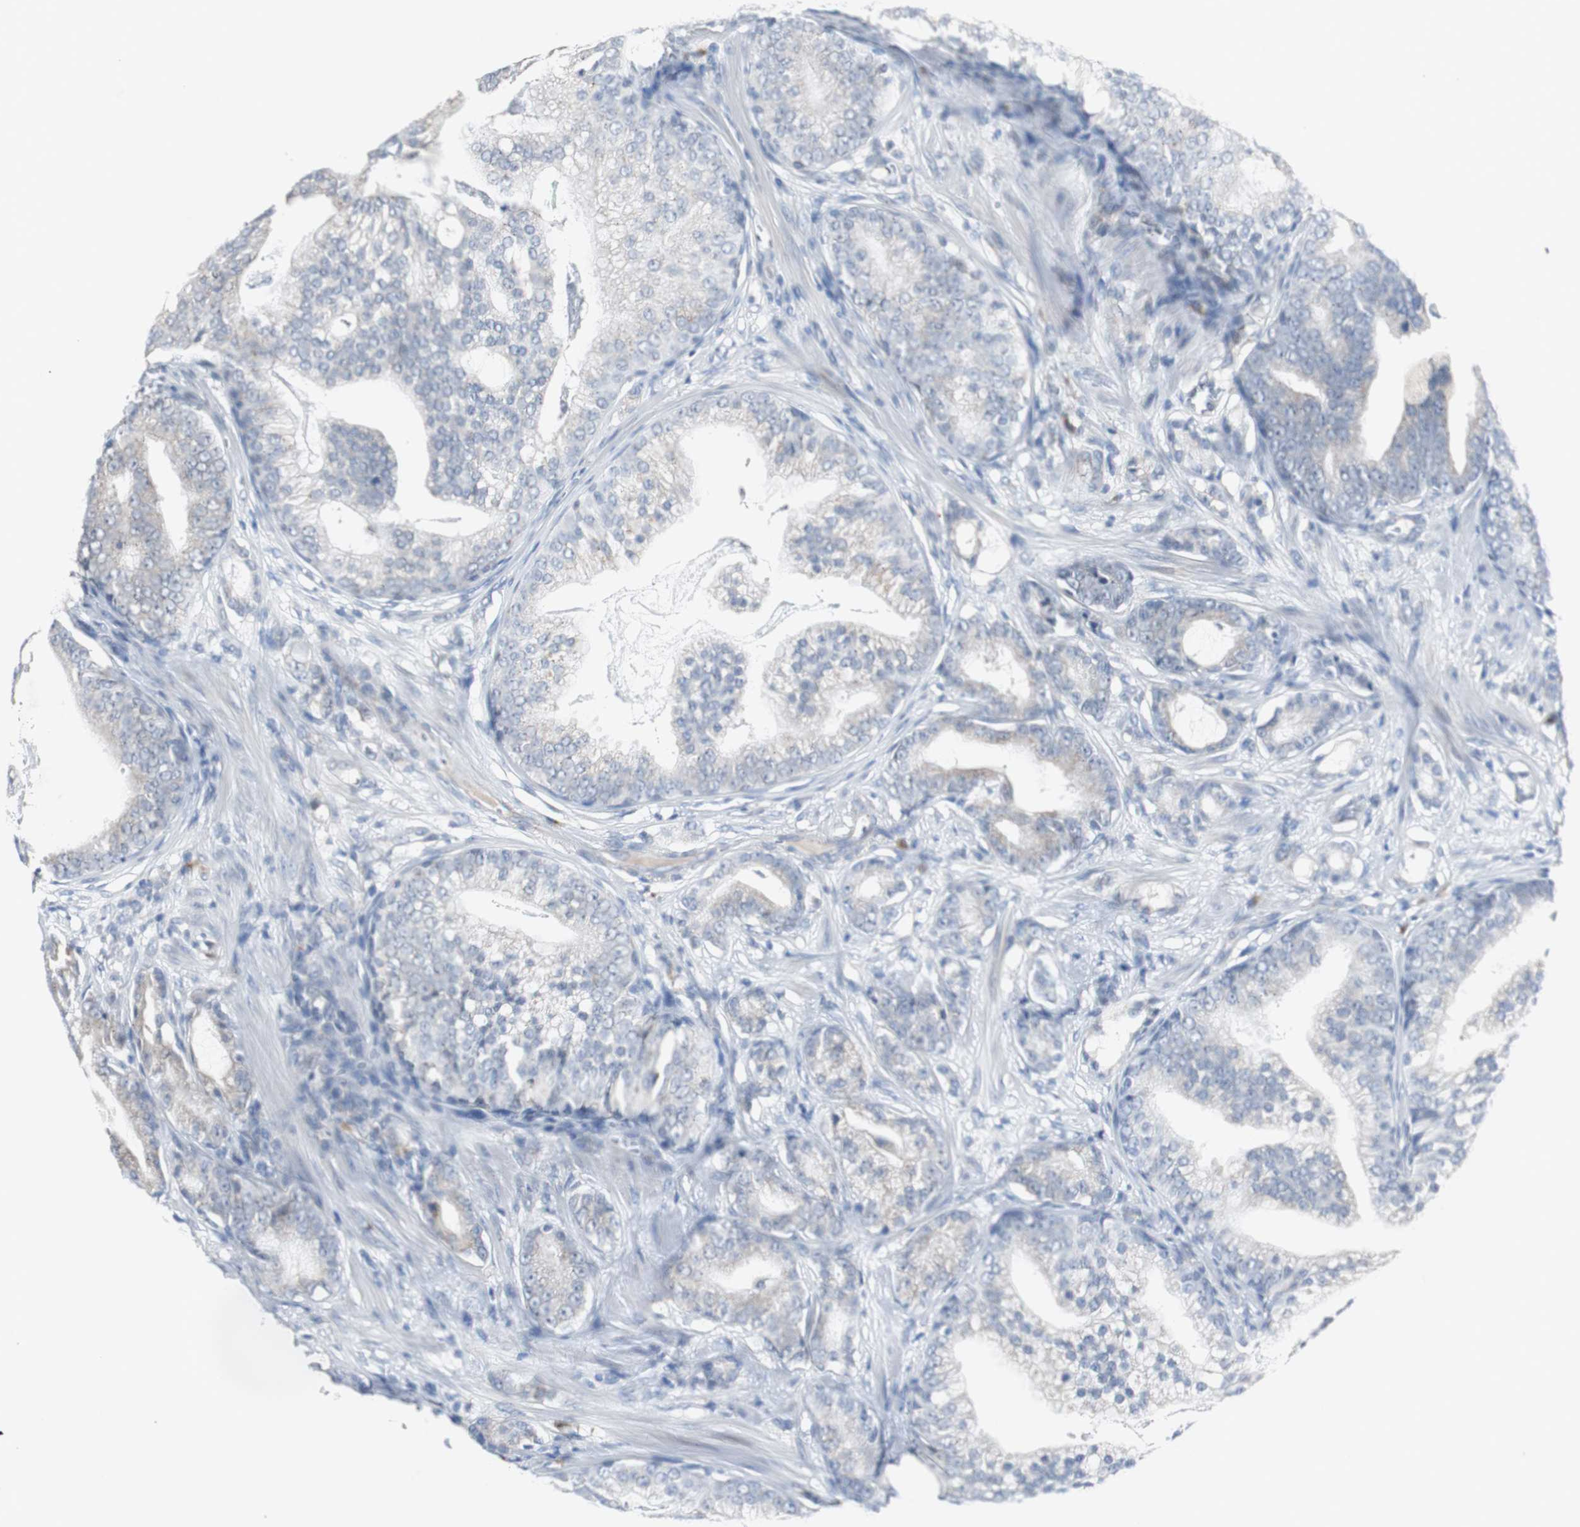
{"staining": {"intensity": "moderate", "quantity": "<25%", "location": "cytoplasmic/membranous"}, "tissue": "prostate cancer", "cell_type": "Tumor cells", "image_type": "cancer", "snomed": [{"axis": "morphology", "description": "Adenocarcinoma, Low grade"}, {"axis": "topography", "description": "Prostate"}], "caption": "Immunohistochemical staining of prostate cancer (low-grade adenocarcinoma) demonstrates moderate cytoplasmic/membranous protein expression in about <25% of tumor cells.", "gene": "SOX30", "patient": {"sex": "male", "age": 58}}